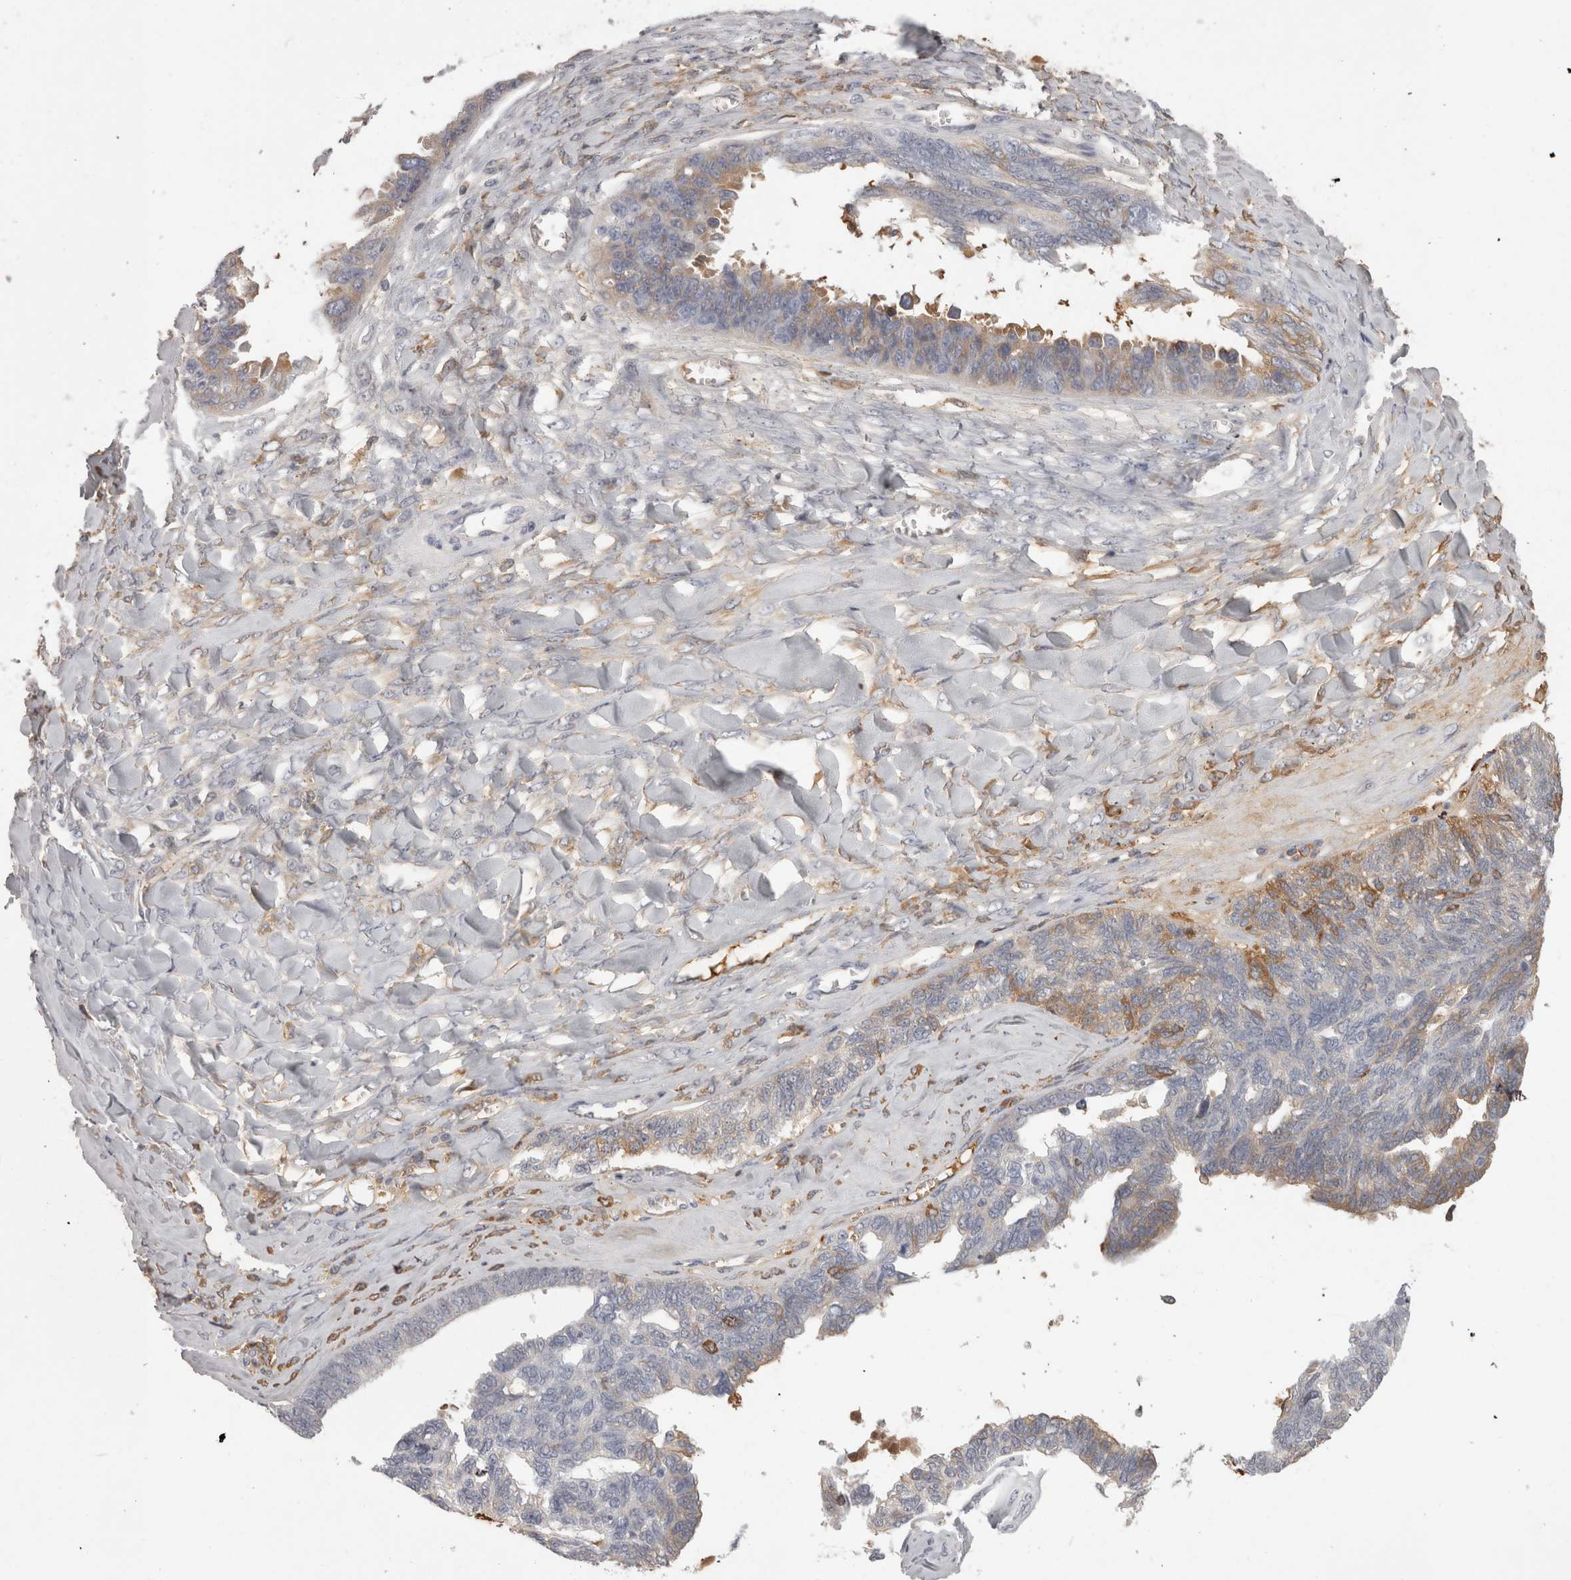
{"staining": {"intensity": "moderate", "quantity": "25%-75%", "location": "cytoplasmic/membranous"}, "tissue": "ovarian cancer", "cell_type": "Tumor cells", "image_type": "cancer", "snomed": [{"axis": "morphology", "description": "Cystadenocarcinoma, serous, NOS"}, {"axis": "topography", "description": "Ovary"}], "caption": "Ovarian serous cystadenocarcinoma stained with a protein marker demonstrates moderate staining in tumor cells.", "gene": "SAA4", "patient": {"sex": "female", "age": 79}}